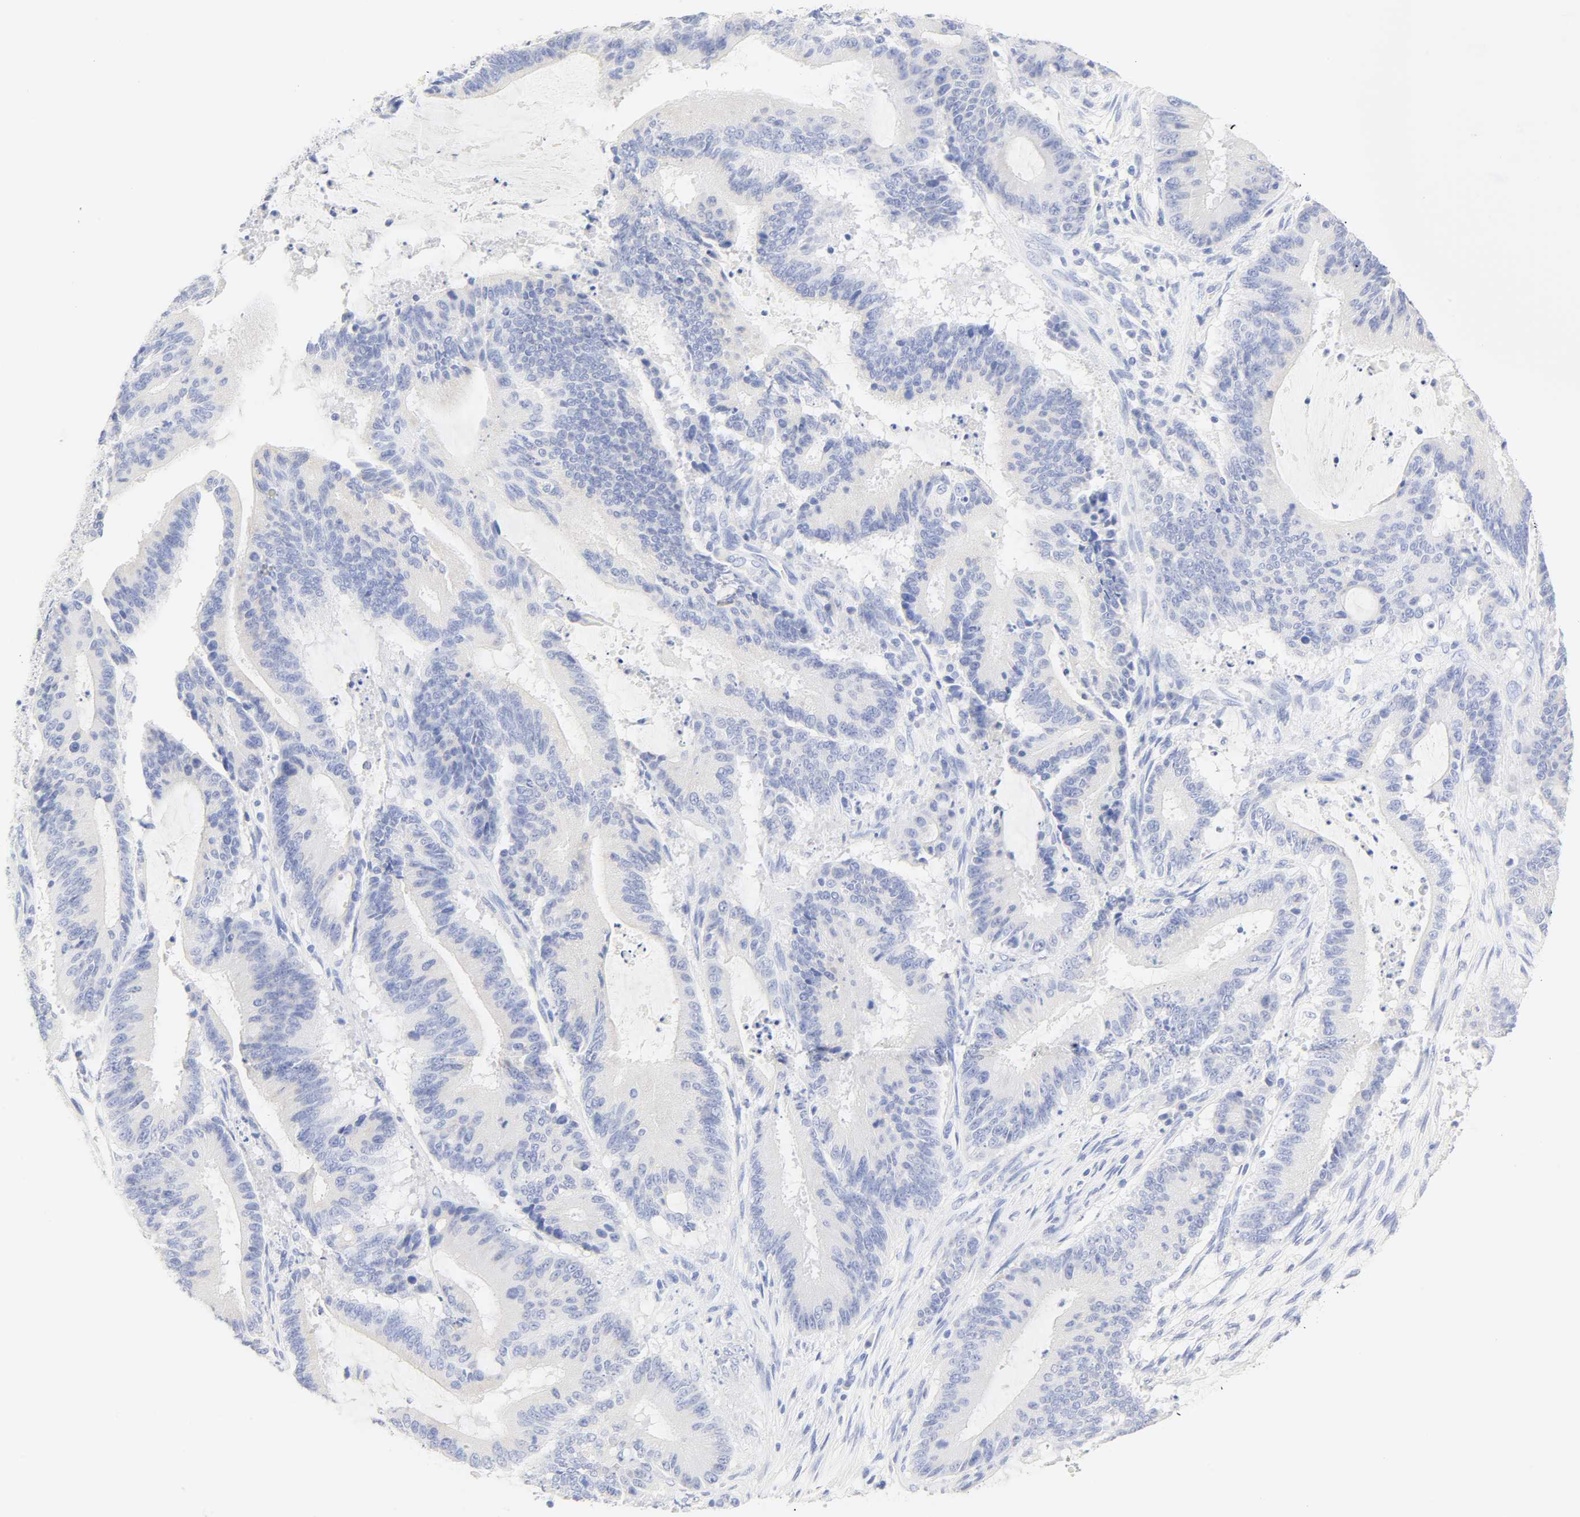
{"staining": {"intensity": "negative", "quantity": "none", "location": "none"}, "tissue": "liver cancer", "cell_type": "Tumor cells", "image_type": "cancer", "snomed": [{"axis": "morphology", "description": "Cholangiocarcinoma"}, {"axis": "topography", "description": "Liver"}], "caption": "Liver cholangiocarcinoma was stained to show a protein in brown. There is no significant staining in tumor cells.", "gene": "SLCO1B3", "patient": {"sex": "female", "age": 73}}